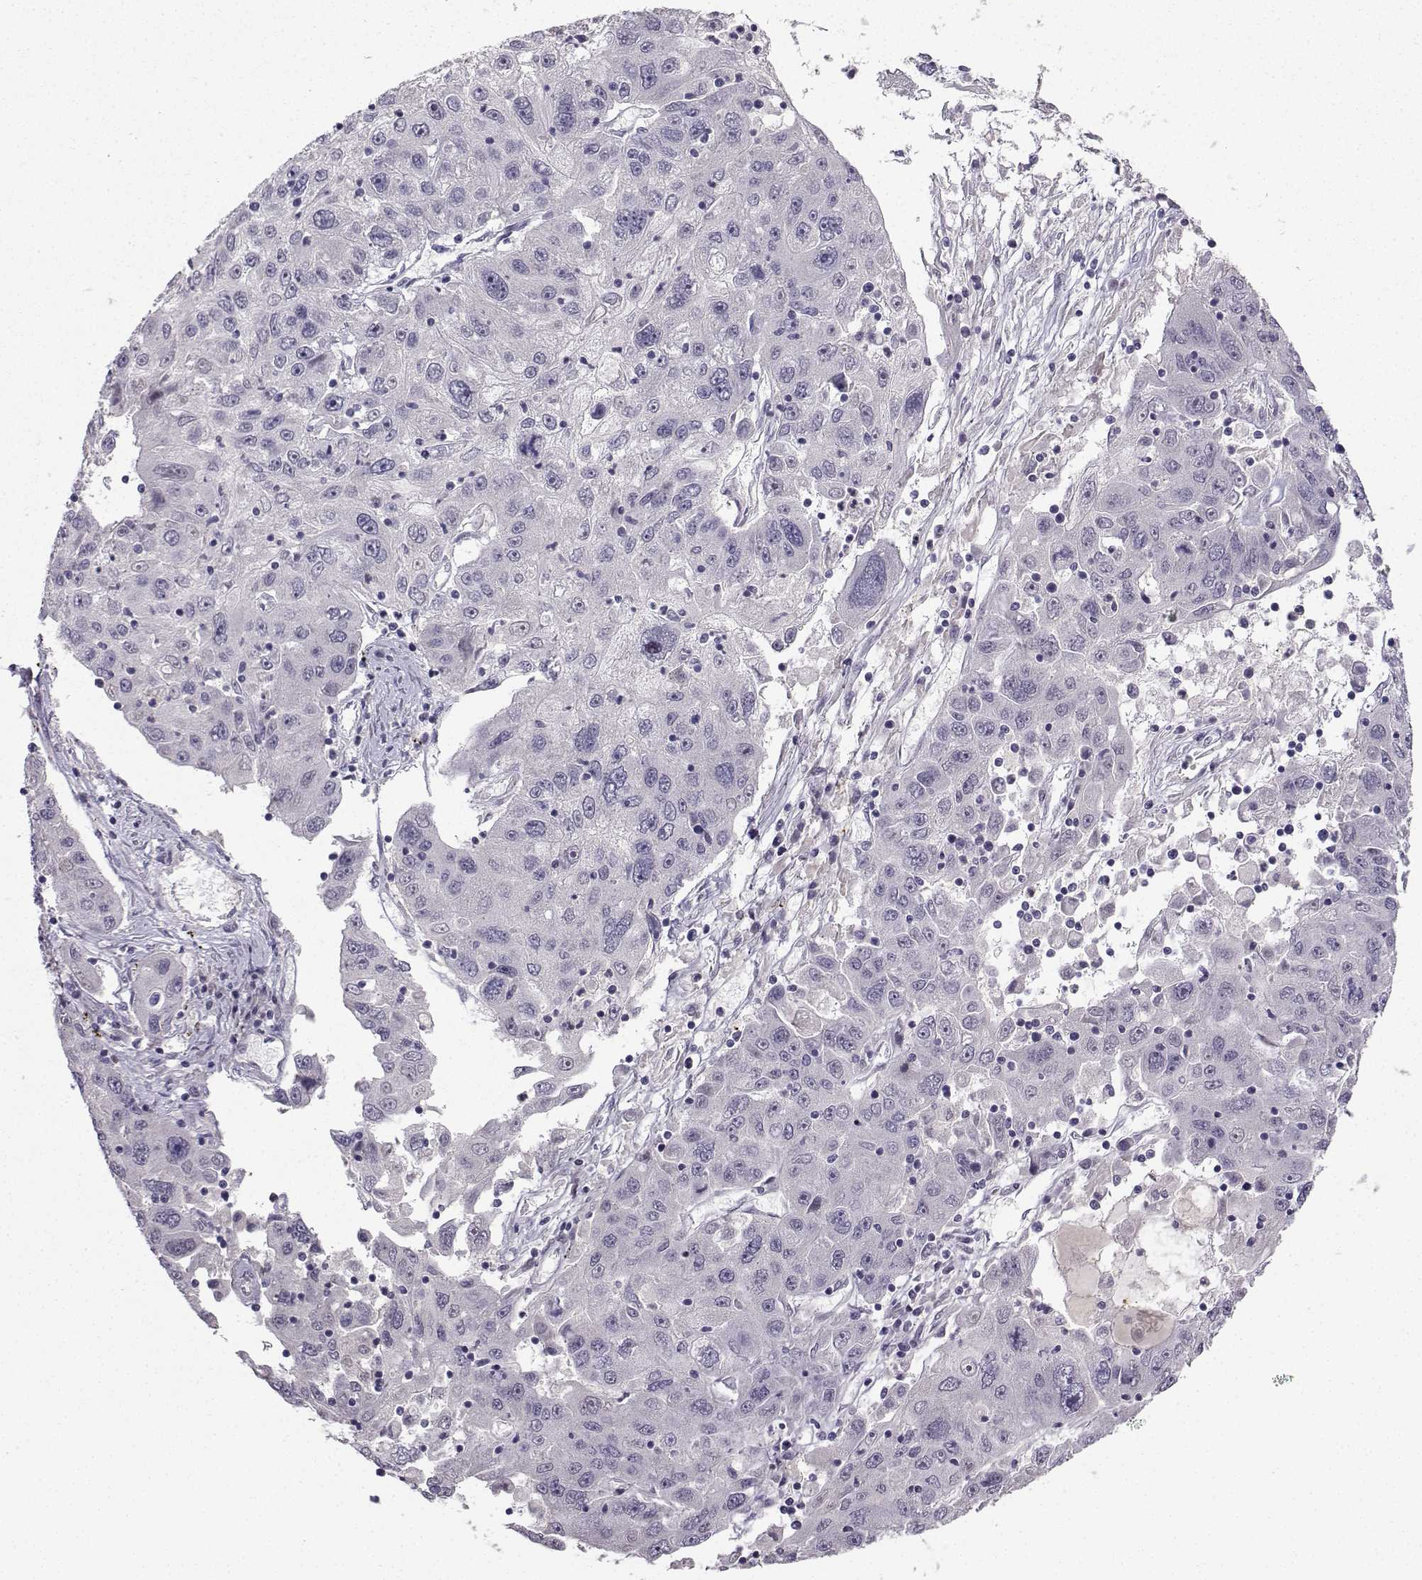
{"staining": {"intensity": "negative", "quantity": "none", "location": "none"}, "tissue": "stomach cancer", "cell_type": "Tumor cells", "image_type": "cancer", "snomed": [{"axis": "morphology", "description": "Adenocarcinoma, NOS"}, {"axis": "topography", "description": "Stomach"}], "caption": "An image of human stomach adenocarcinoma is negative for staining in tumor cells. (IHC, brightfield microscopy, high magnification).", "gene": "NQO1", "patient": {"sex": "male", "age": 56}}